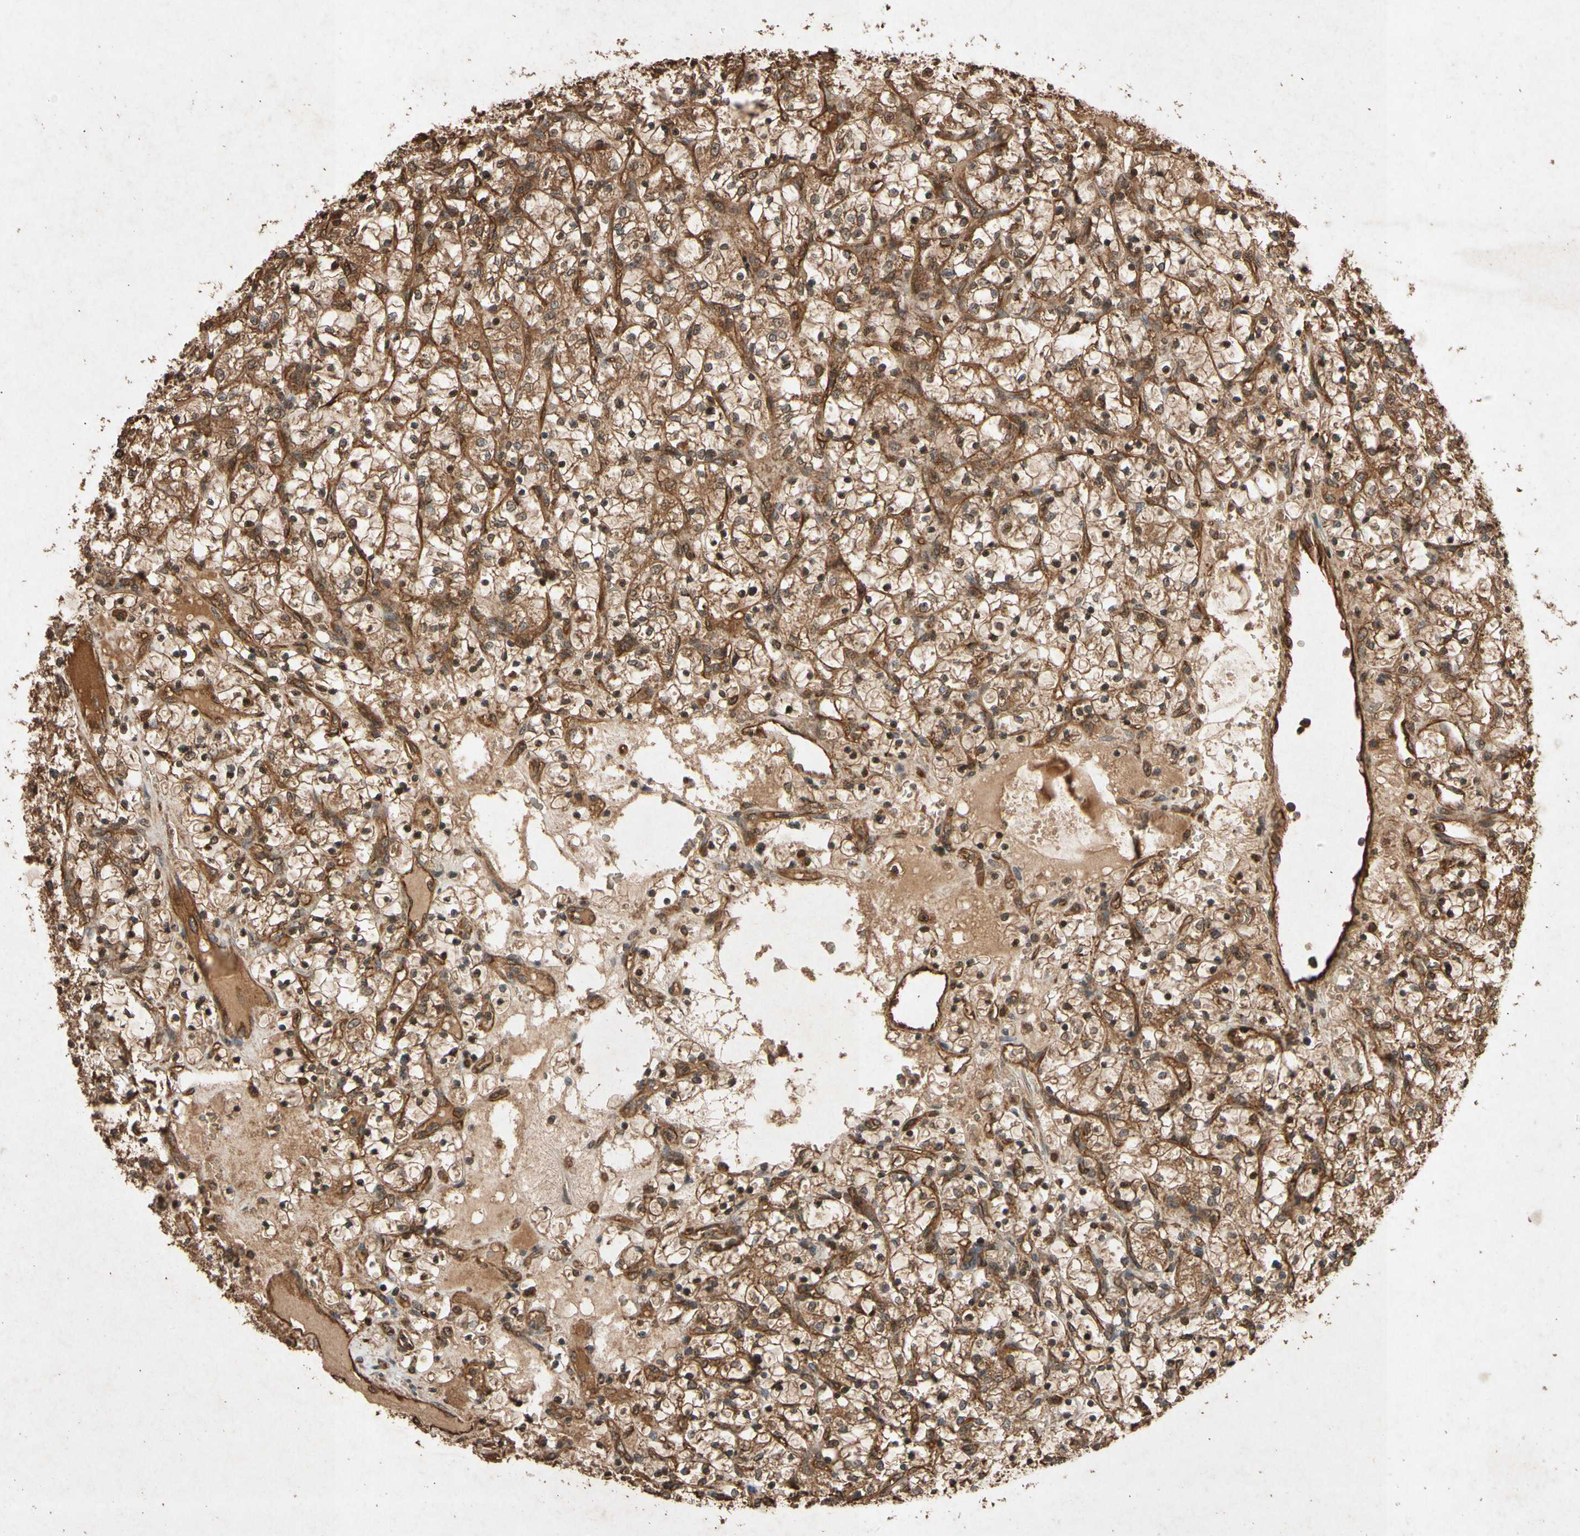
{"staining": {"intensity": "strong", "quantity": ">75%", "location": "cytoplasmic/membranous,nuclear"}, "tissue": "renal cancer", "cell_type": "Tumor cells", "image_type": "cancer", "snomed": [{"axis": "morphology", "description": "Adenocarcinoma, NOS"}, {"axis": "topography", "description": "Kidney"}], "caption": "Immunohistochemical staining of renal adenocarcinoma shows high levels of strong cytoplasmic/membranous and nuclear protein positivity in about >75% of tumor cells. The protein is stained brown, and the nuclei are stained in blue (DAB IHC with brightfield microscopy, high magnification).", "gene": "TXN2", "patient": {"sex": "female", "age": 69}}